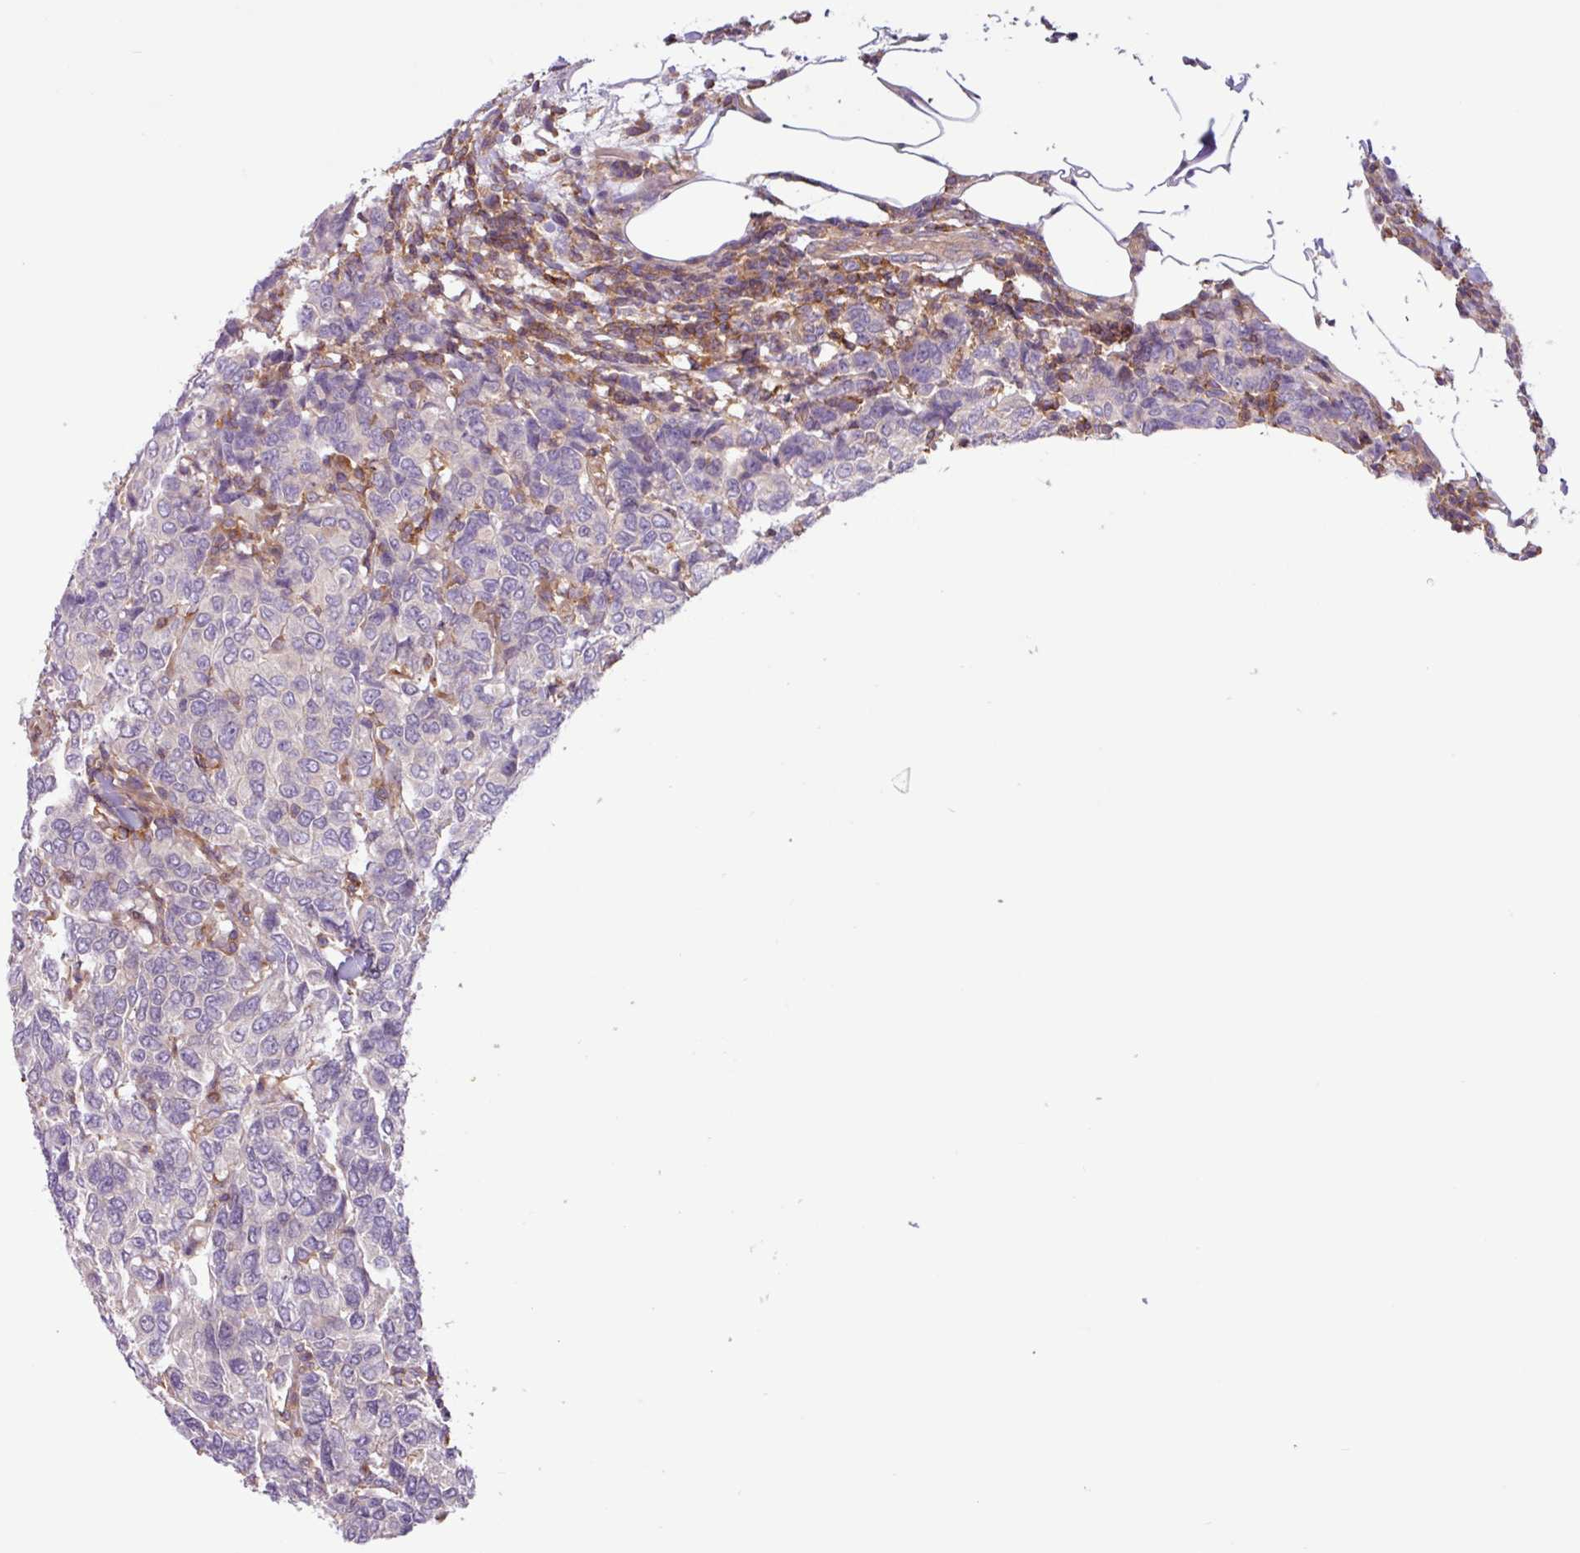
{"staining": {"intensity": "negative", "quantity": "none", "location": "none"}, "tissue": "breast cancer", "cell_type": "Tumor cells", "image_type": "cancer", "snomed": [{"axis": "morphology", "description": "Duct carcinoma"}, {"axis": "topography", "description": "Breast"}], "caption": "DAB immunohistochemical staining of breast cancer (intraductal carcinoma) exhibits no significant positivity in tumor cells. Brightfield microscopy of immunohistochemistry (IHC) stained with DAB (brown) and hematoxylin (blue), captured at high magnification.", "gene": "ACTR3", "patient": {"sex": "female", "age": 55}}